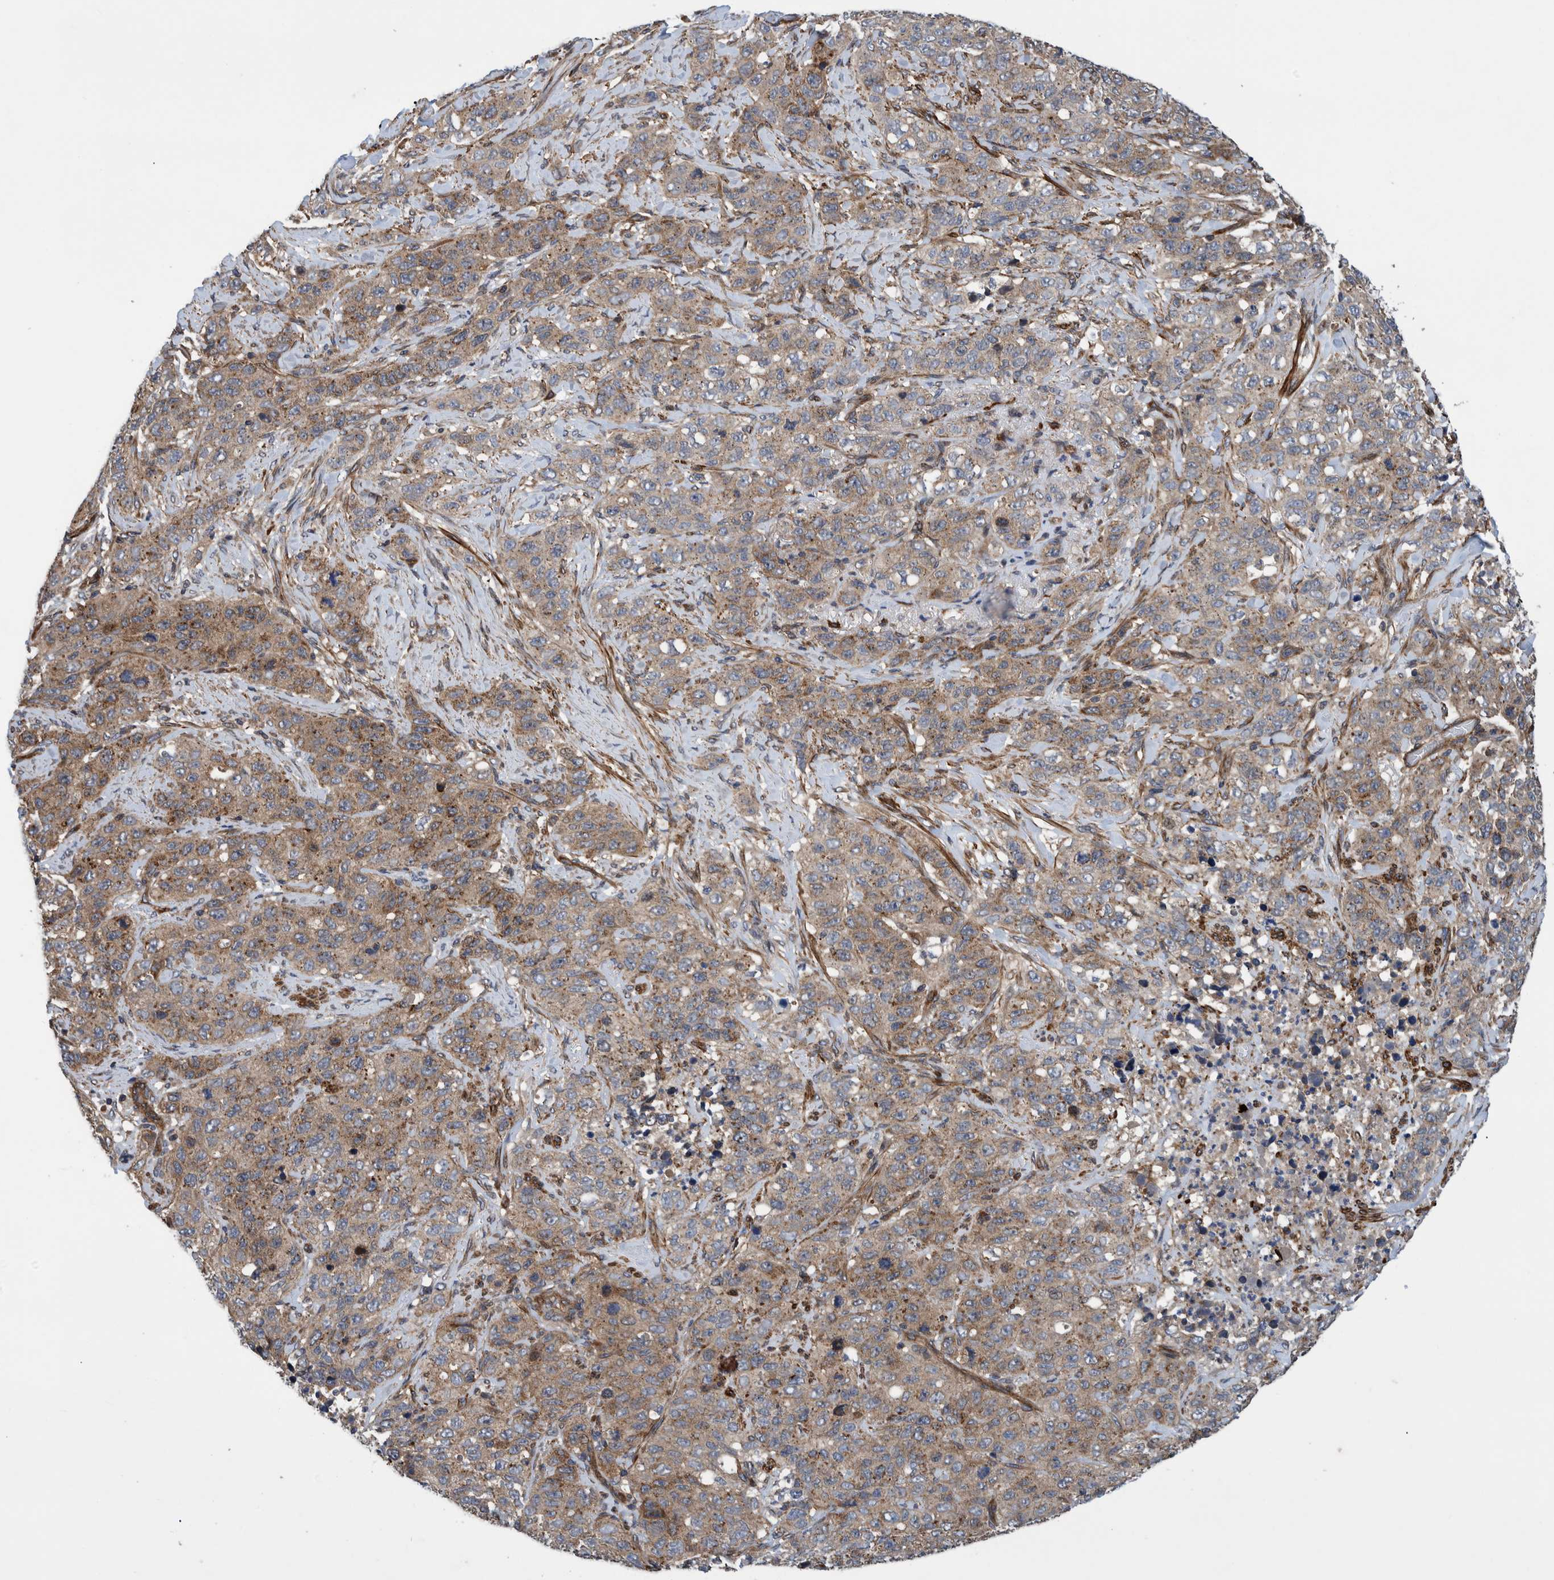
{"staining": {"intensity": "moderate", "quantity": ">75%", "location": "cytoplasmic/membranous"}, "tissue": "stomach cancer", "cell_type": "Tumor cells", "image_type": "cancer", "snomed": [{"axis": "morphology", "description": "Adenocarcinoma, NOS"}, {"axis": "topography", "description": "Stomach"}], "caption": "Stomach cancer was stained to show a protein in brown. There is medium levels of moderate cytoplasmic/membranous positivity in approximately >75% of tumor cells.", "gene": "GRPEL2", "patient": {"sex": "male", "age": 48}}